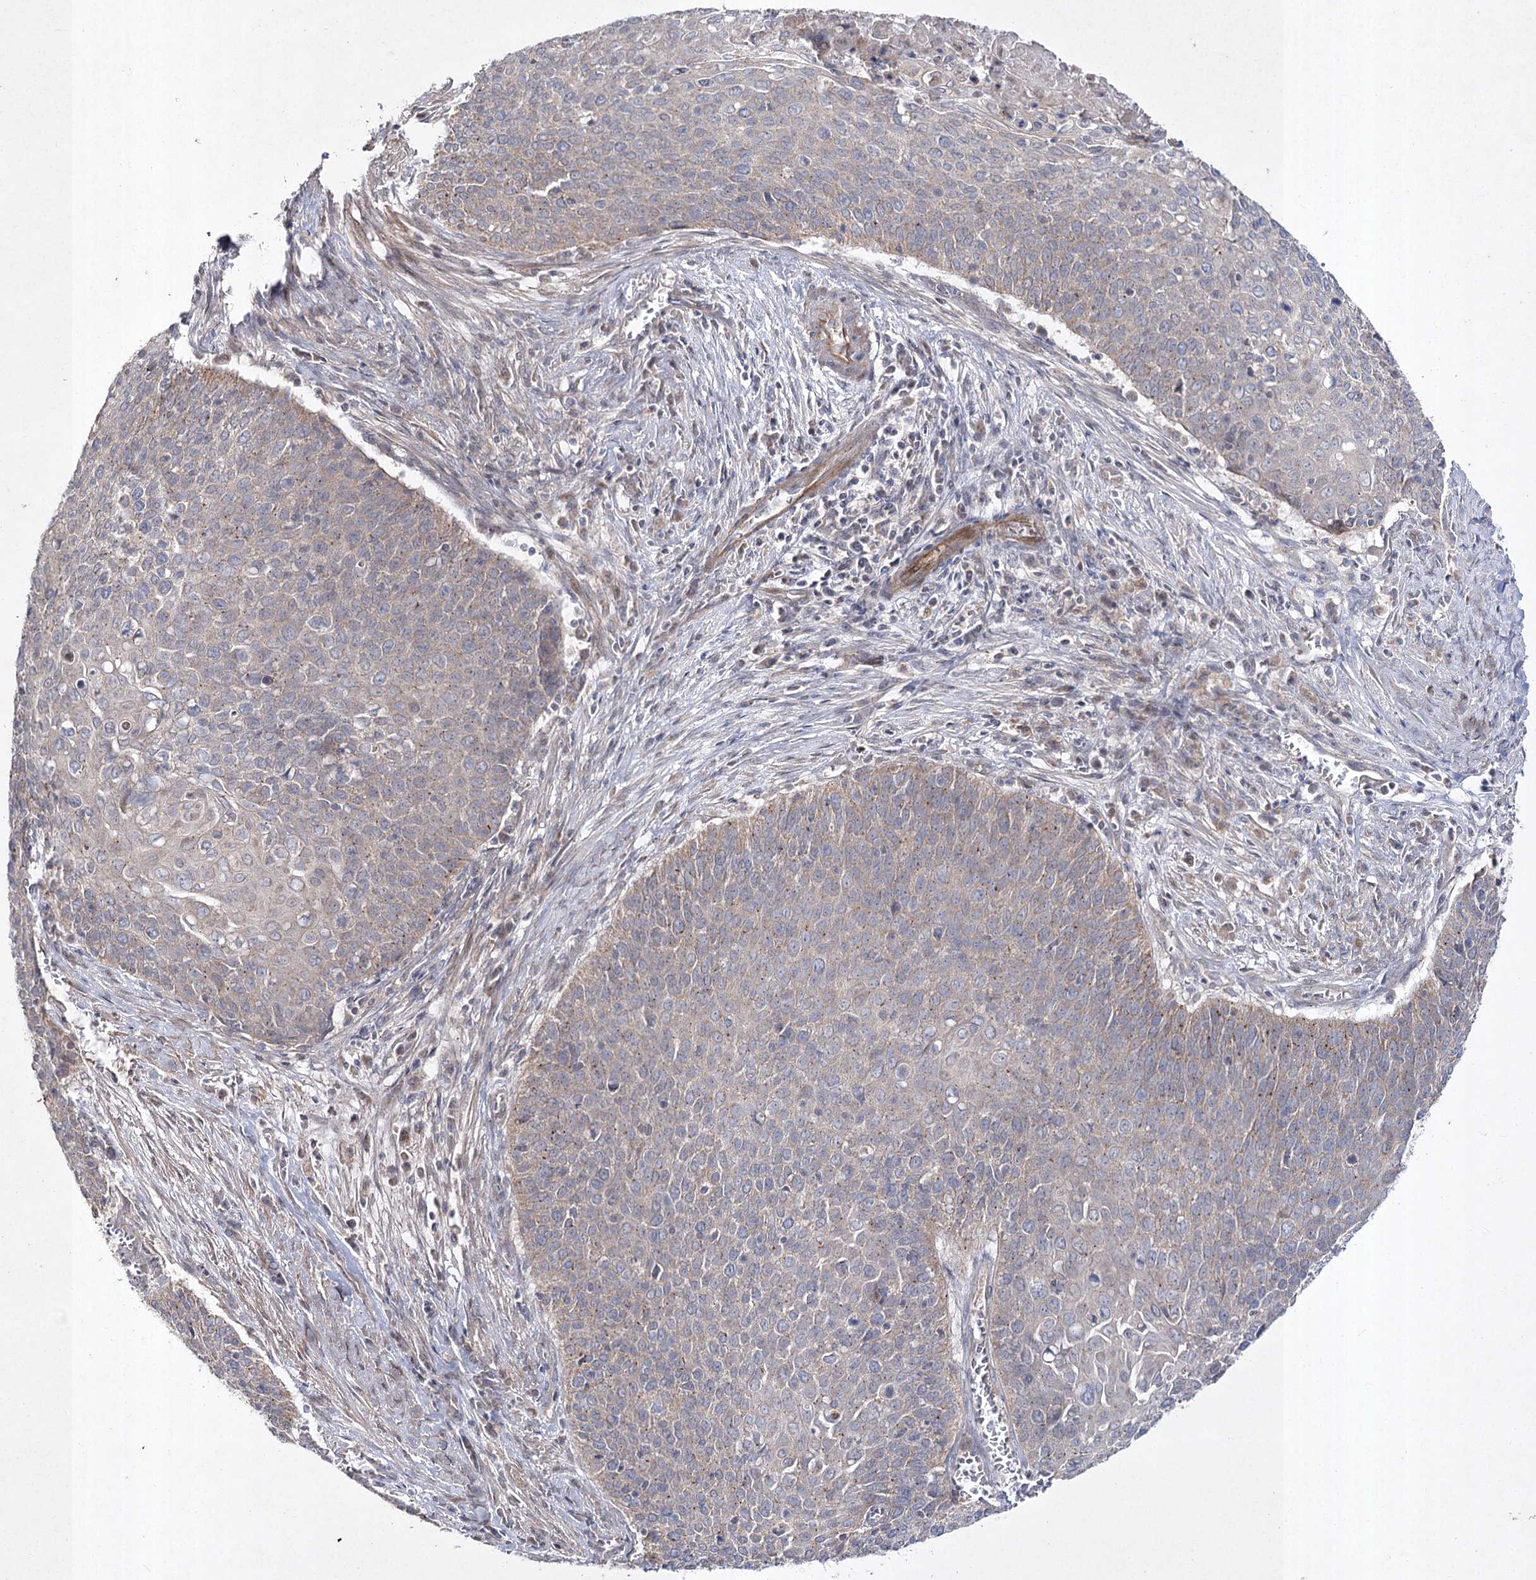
{"staining": {"intensity": "weak", "quantity": "<25%", "location": "cytoplasmic/membranous"}, "tissue": "cervical cancer", "cell_type": "Tumor cells", "image_type": "cancer", "snomed": [{"axis": "morphology", "description": "Squamous cell carcinoma, NOS"}, {"axis": "topography", "description": "Cervix"}], "caption": "Cervical cancer was stained to show a protein in brown. There is no significant expression in tumor cells. (DAB (3,3'-diaminobenzidine) IHC visualized using brightfield microscopy, high magnification).", "gene": "FANCL", "patient": {"sex": "female", "age": 39}}